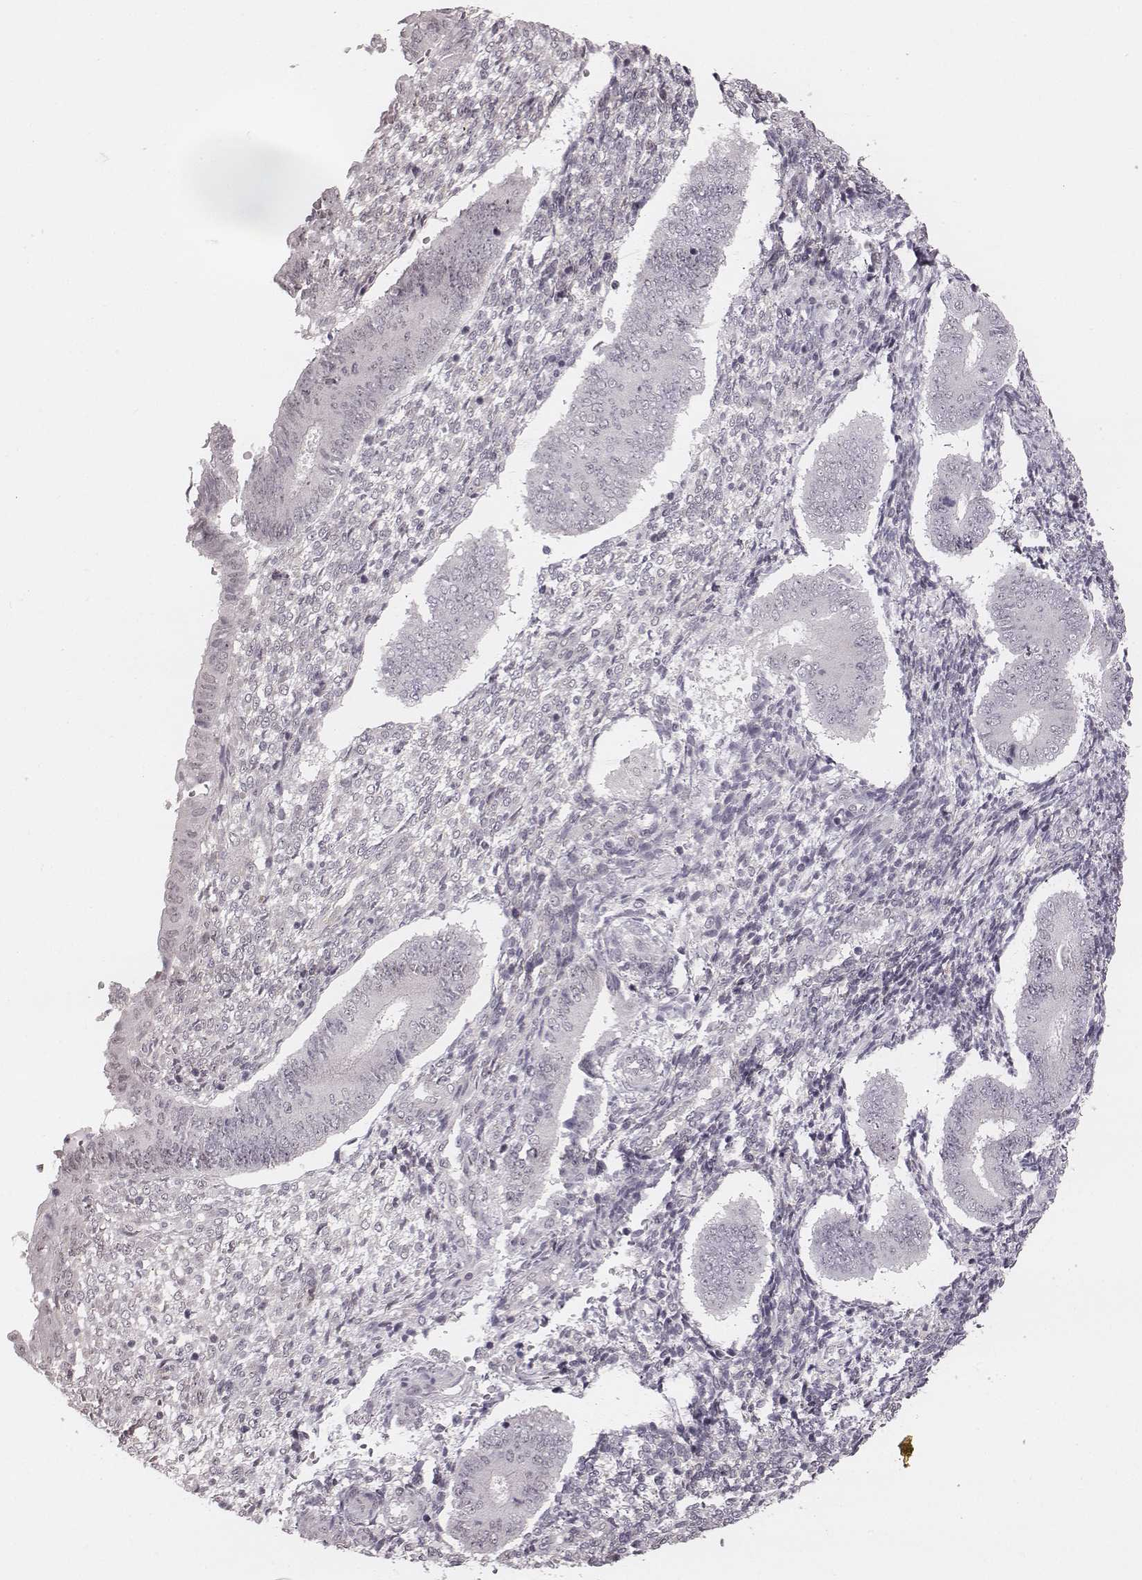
{"staining": {"intensity": "weak", "quantity": "25%-75%", "location": "cytoplasmic/membranous"}, "tissue": "endometrium", "cell_type": "Cells in endometrial stroma", "image_type": "normal", "snomed": [{"axis": "morphology", "description": "Normal tissue, NOS"}, {"axis": "topography", "description": "Endometrium"}], "caption": "IHC of unremarkable human endometrium shows low levels of weak cytoplasmic/membranous expression in approximately 25%-75% of cells in endometrial stroma.", "gene": "RPGRIP1", "patient": {"sex": "female", "age": 40}}